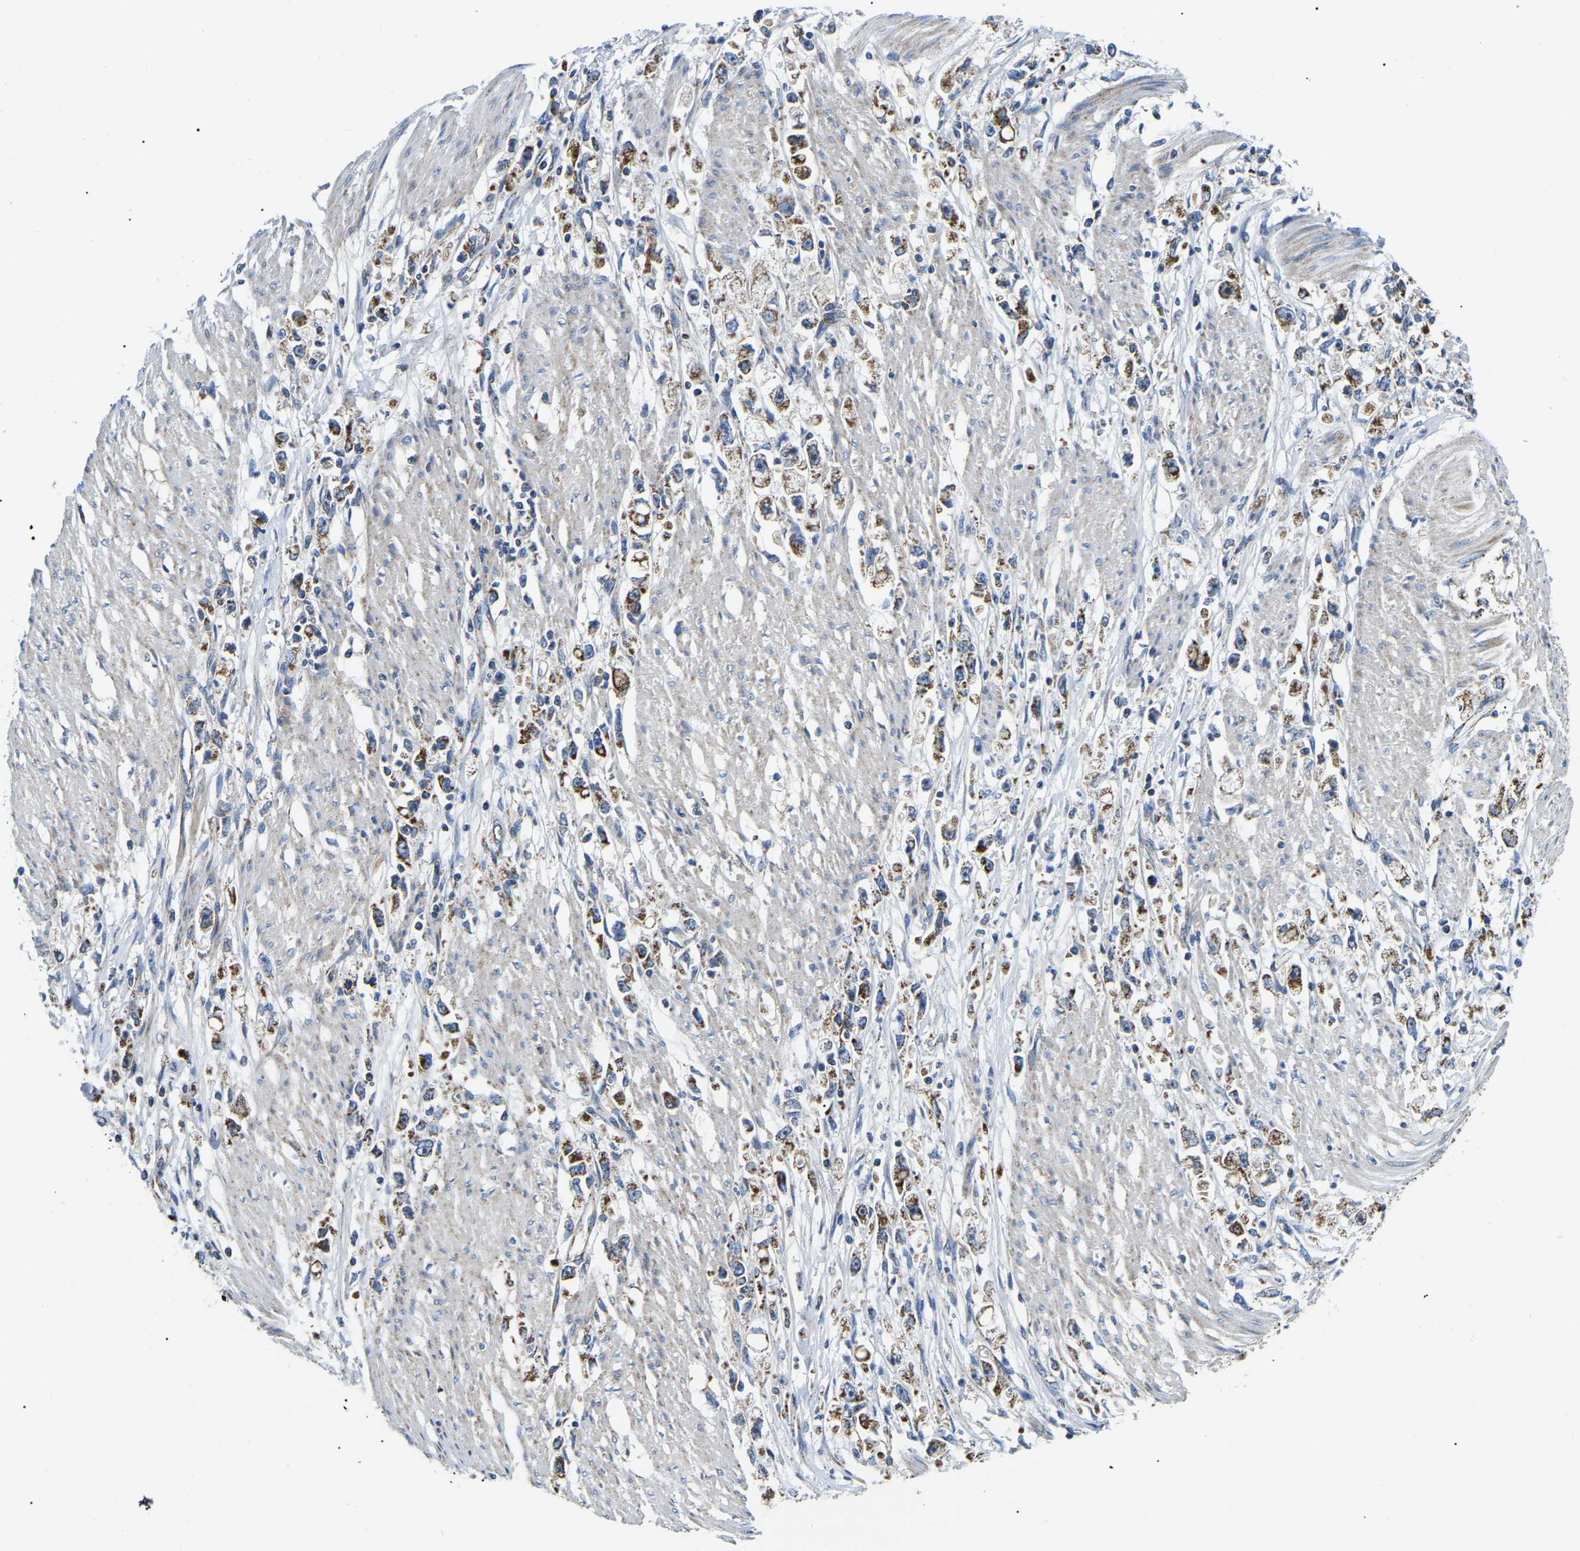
{"staining": {"intensity": "moderate", "quantity": ">75%", "location": "cytoplasmic/membranous"}, "tissue": "stomach cancer", "cell_type": "Tumor cells", "image_type": "cancer", "snomed": [{"axis": "morphology", "description": "Adenocarcinoma, NOS"}, {"axis": "topography", "description": "Stomach"}], "caption": "Stomach adenocarcinoma stained for a protein (brown) shows moderate cytoplasmic/membranous positive expression in about >75% of tumor cells.", "gene": "PPM1E", "patient": {"sex": "female", "age": 59}}